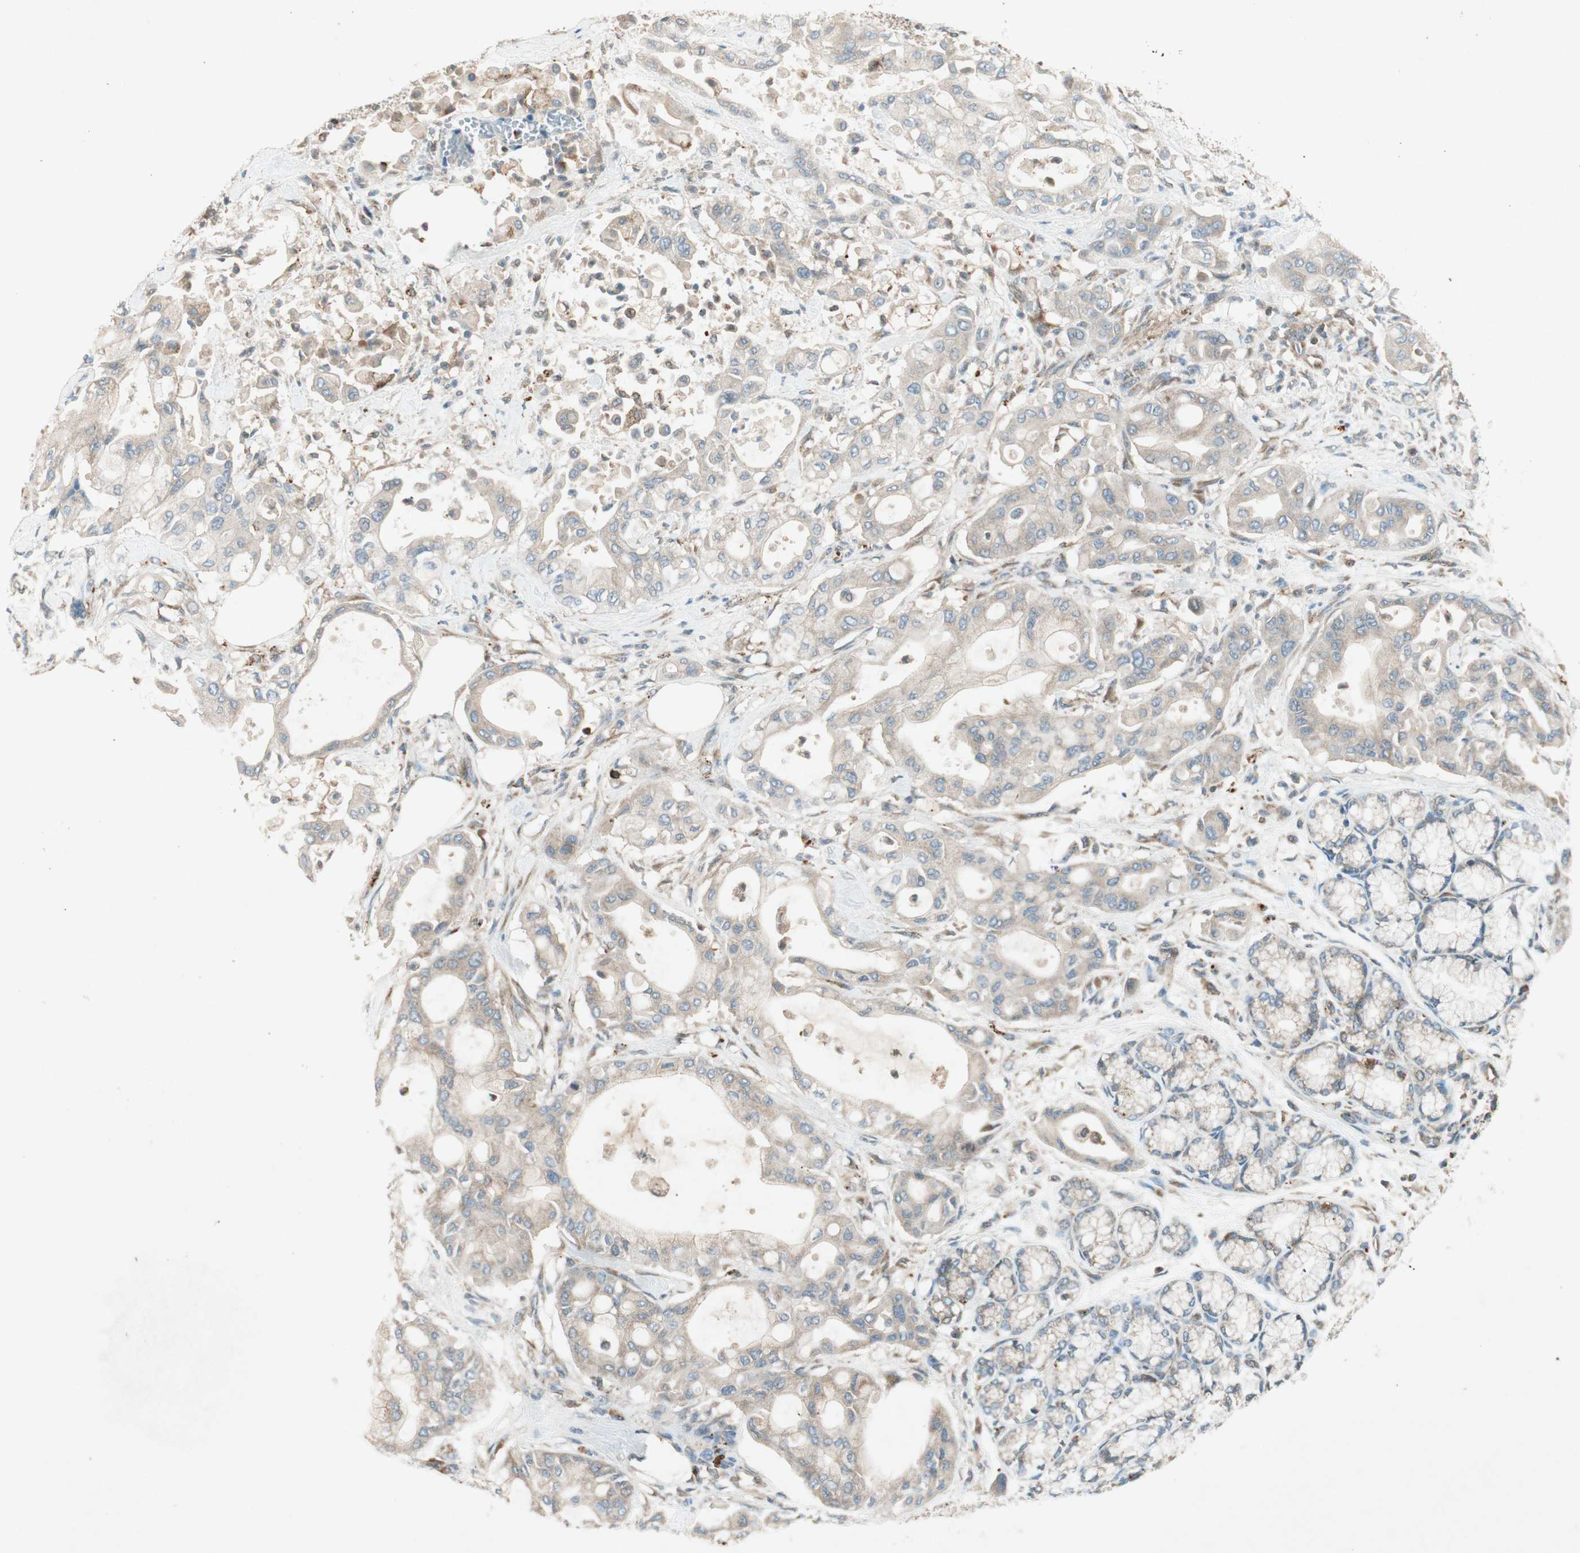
{"staining": {"intensity": "weak", "quantity": ">75%", "location": "cytoplasmic/membranous"}, "tissue": "pancreatic cancer", "cell_type": "Tumor cells", "image_type": "cancer", "snomed": [{"axis": "morphology", "description": "Adenocarcinoma, NOS"}, {"axis": "morphology", "description": "Adenocarcinoma, metastatic, NOS"}, {"axis": "topography", "description": "Lymph node"}, {"axis": "topography", "description": "Pancreas"}, {"axis": "topography", "description": "Duodenum"}], "caption": "The immunohistochemical stain labels weak cytoplasmic/membranous expression in tumor cells of pancreatic cancer (metastatic adenocarcinoma) tissue. The protein of interest is shown in brown color, while the nuclei are stained blue.", "gene": "CHADL", "patient": {"sex": "female", "age": 64}}